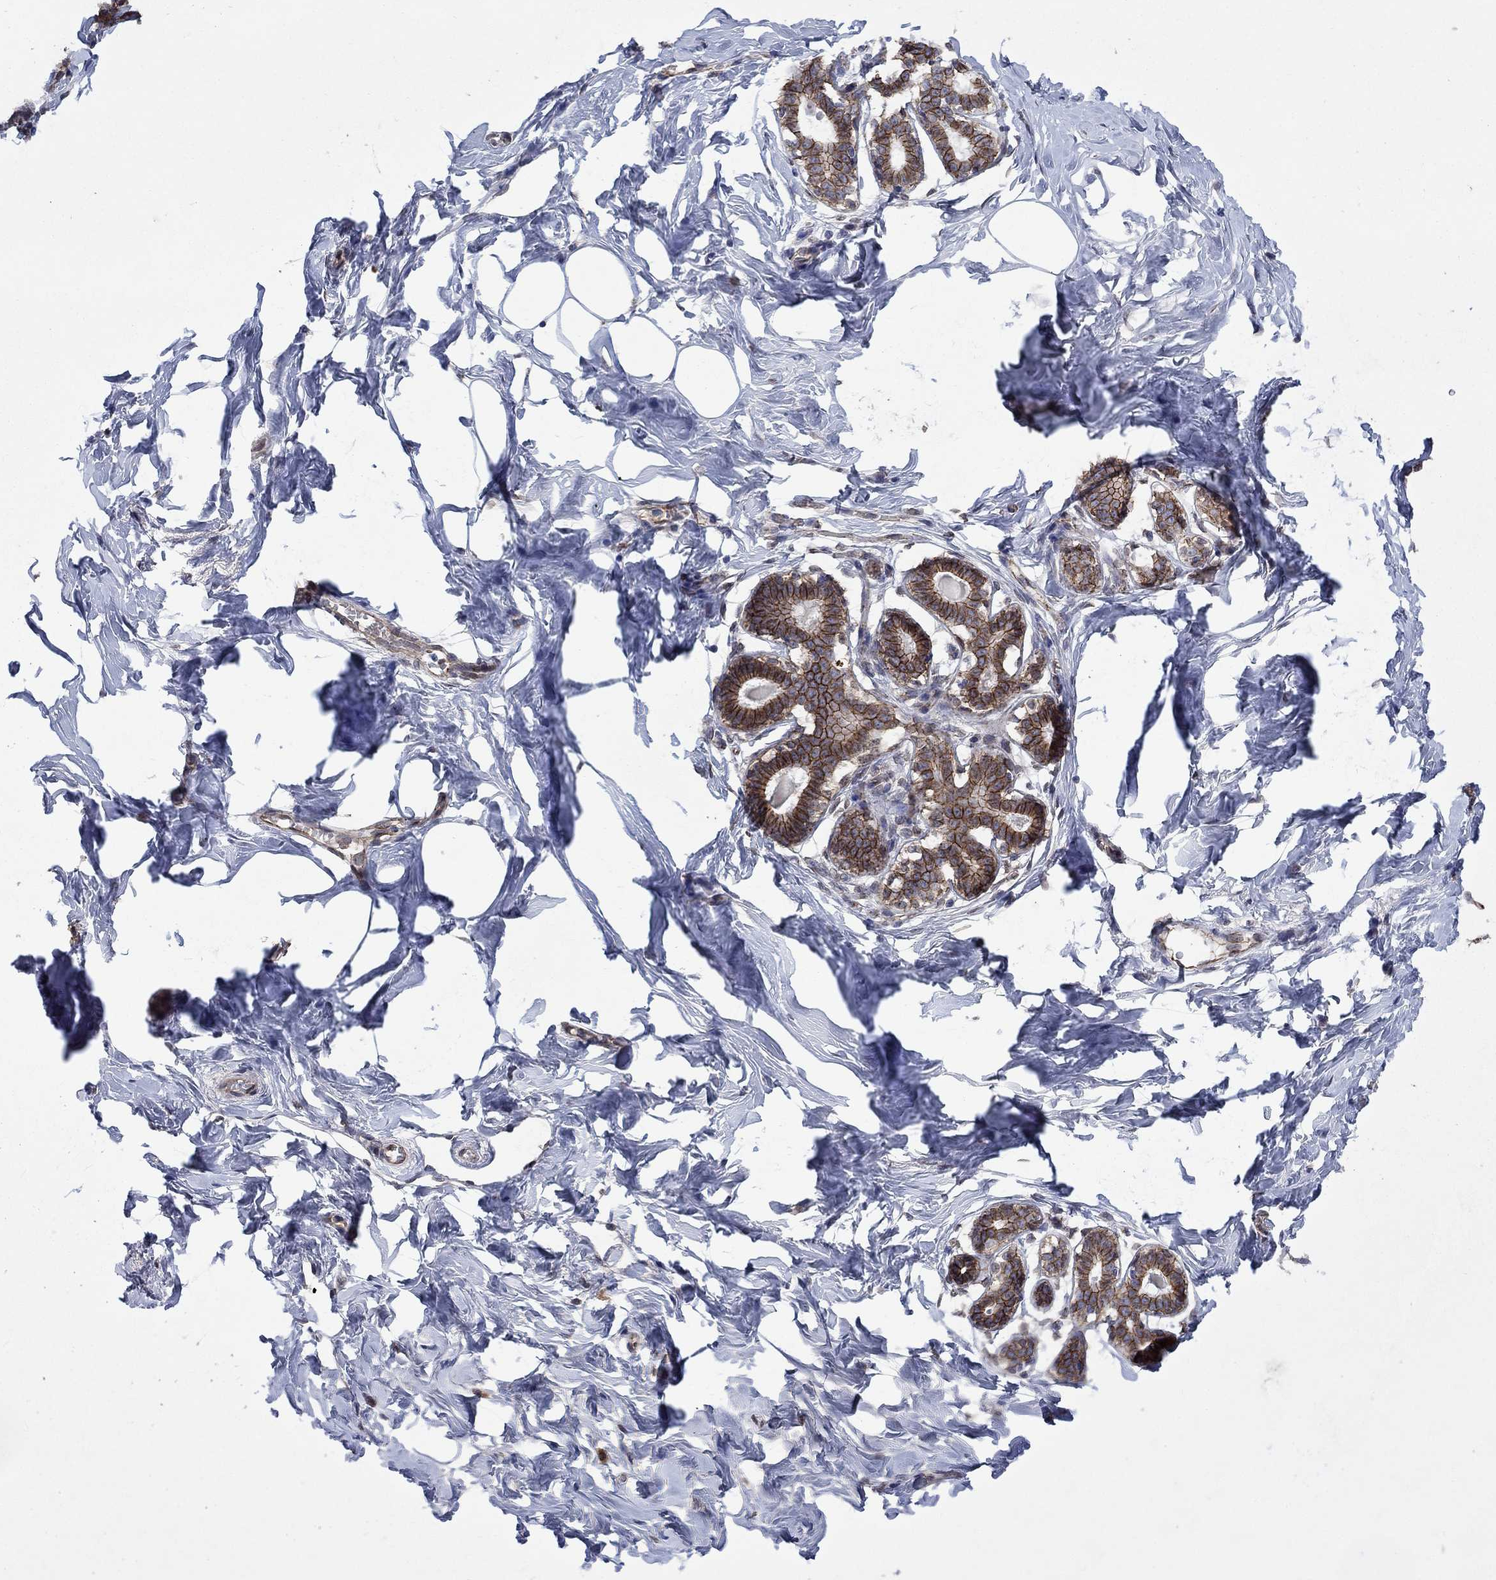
{"staining": {"intensity": "negative", "quantity": "none", "location": "none"}, "tissue": "breast", "cell_type": "Adipocytes", "image_type": "normal", "snomed": [{"axis": "morphology", "description": "Normal tissue, NOS"}, {"axis": "morphology", "description": "Lobular carcinoma, in situ"}, {"axis": "topography", "description": "Breast"}], "caption": "Immunohistochemistry (IHC) of normal breast demonstrates no expression in adipocytes.", "gene": "EMC9", "patient": {"sex": "female", "age": 35}}